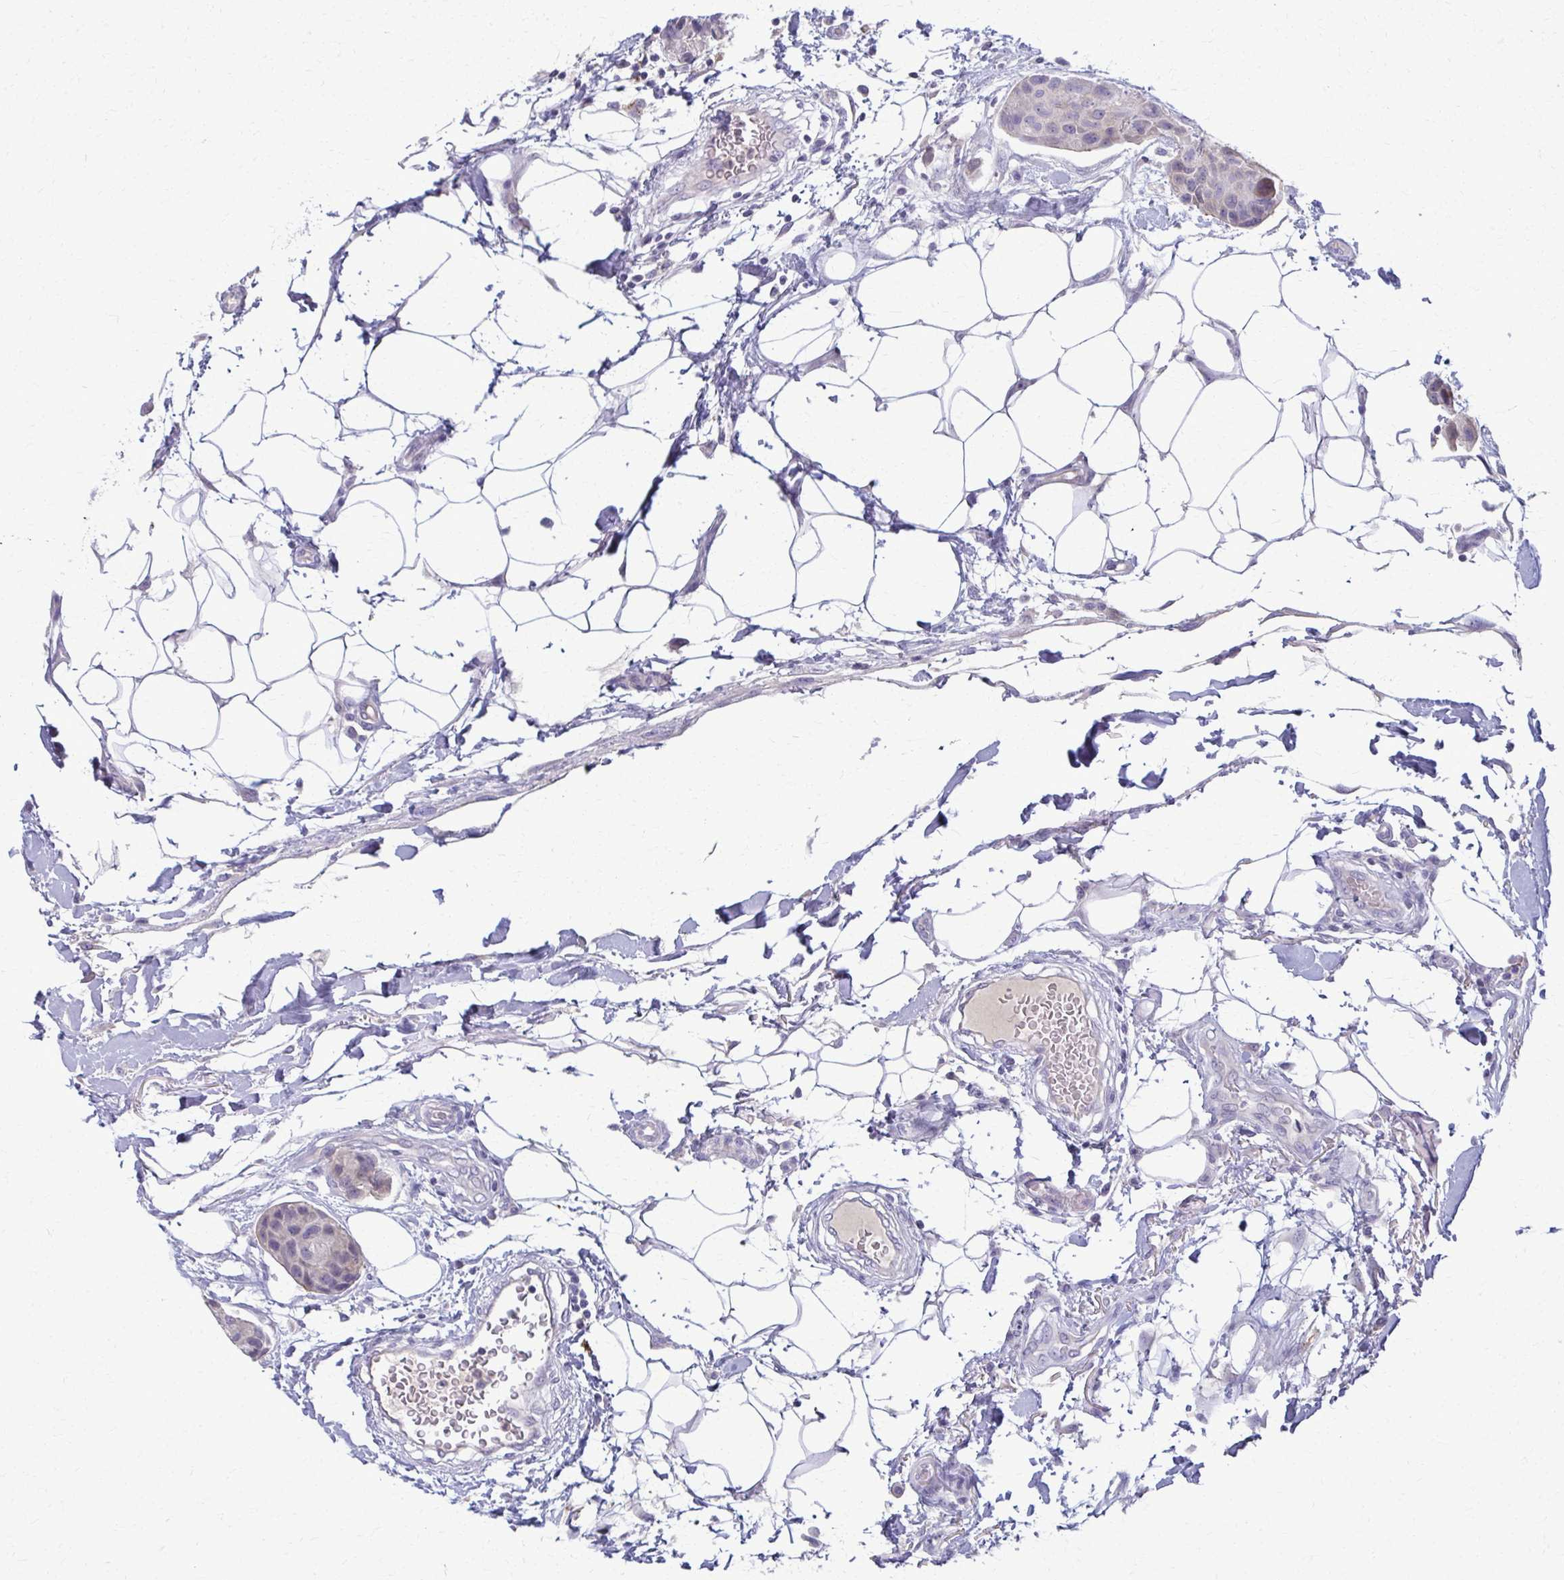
{"staining": {"intensity": "weak", "quantity": "25%-75%", "location": "cytoplasmic/membranous"}, "tissue": "breast cancer", "cell_type": "Tumor cells", "image_type": "cancer", "snomed": [{"axis": "morphology", "description": "Duct carcinoma"}, {"axis": "topography", "description": "Breast"}, {"axis": "topography", "description": "Lymph node"}], "caption": "Immunohistochemistry staining of breast cancer (intraductal carcinoma), which reveals low levels of weak cytoplasmic/membranous staining in approximately 25%-75% of tumor cells indicating weak cytoplasmic/membranous protein expression. The staining was performed using DAB (brown) for protein detection and nuclei were counterstained in hematoxylin (blue).", "gene": "OR4M1", "patient": {"sex": "female", "age": 80}}